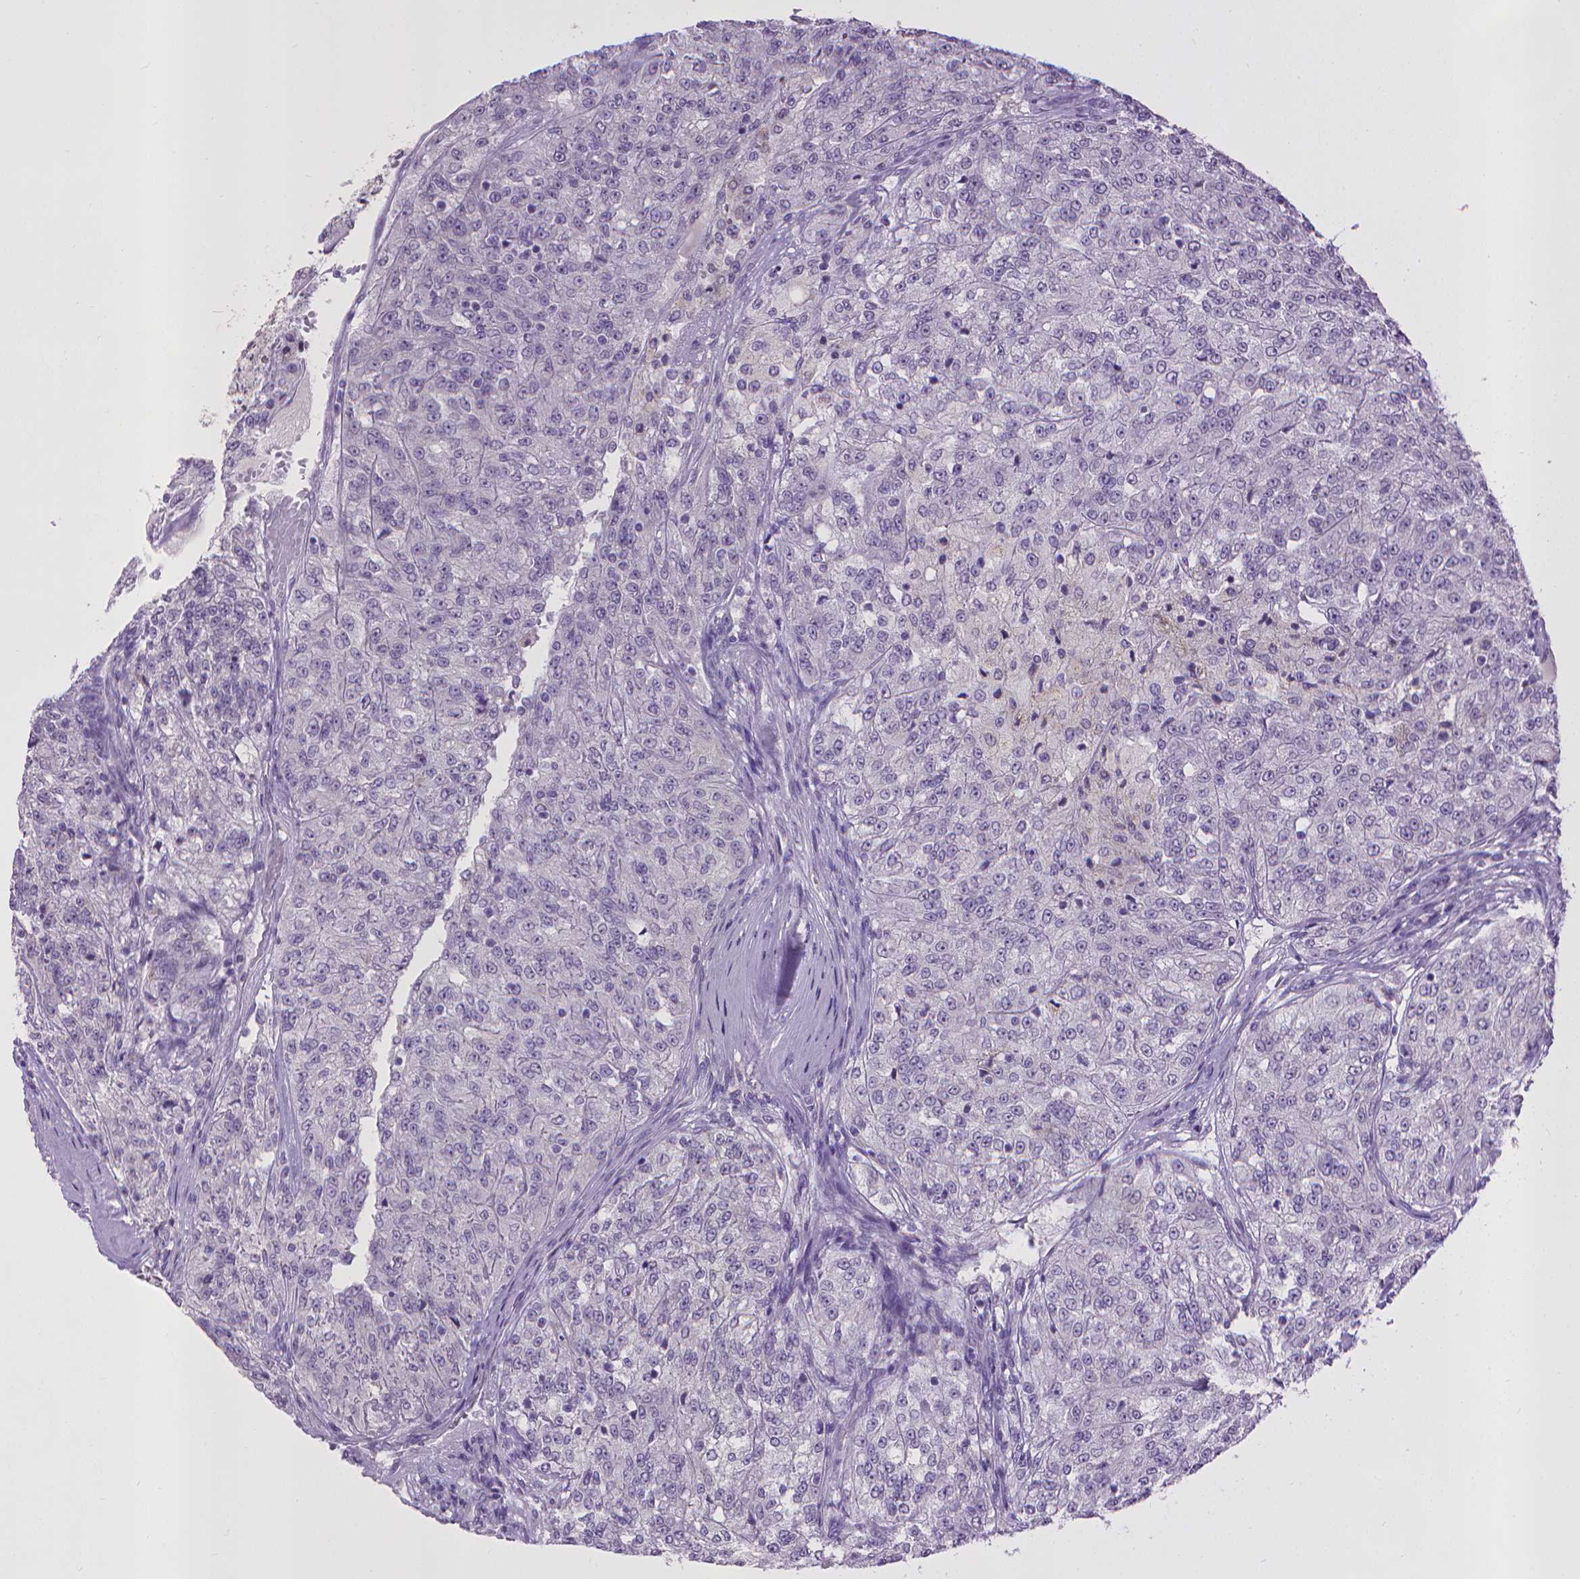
{"staining": {"intensity": "negative", "quantity": "none", "location": "none"}, "tissue": "renal cancer", "cell_type": "Tumor cells", "image_type": "cancer", "snomed": [{"axis": "morphology", "description": "Adenocarcinoma, NOS"}, {"axis": "topography", "description": "Kidney"}], "caption": "There is no significant positivity in tumor cells of renal cancer.", "gene": "KMO", "patient": {"sex": "female", "age": 63}}